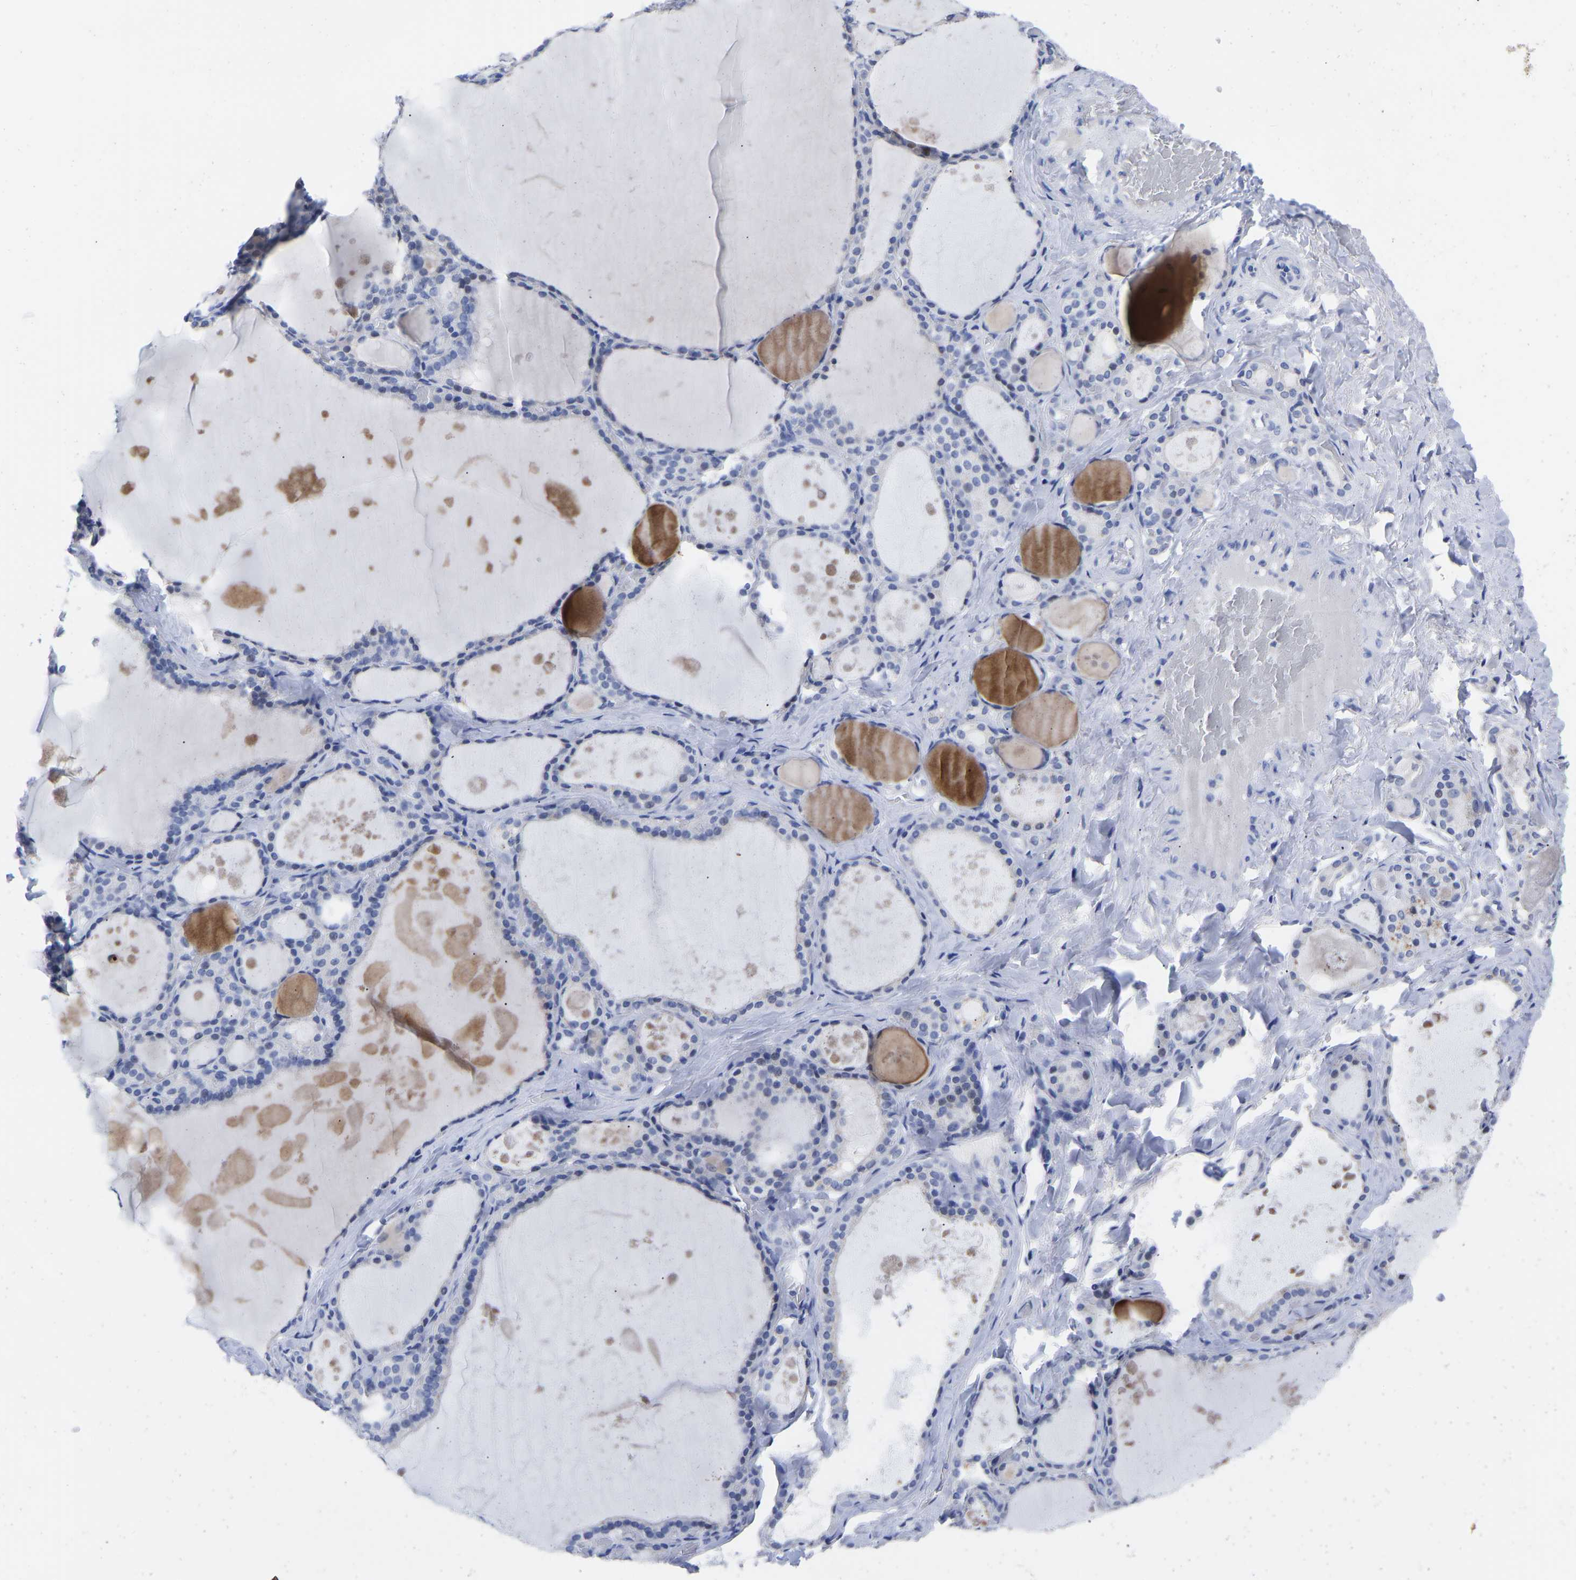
{"staining": {"intensity": "negative", "quantity": "none", "location": "none"}, "tissue": "thyroid gland", "cell_type": "Glandular cells", "image_type": "normal", "snomed": [{"axis": "morphology", "description": "Normal tissue, NOS"}, {"axis": "topography", "description": "Thyroid gland"}], "caption": "There is no significant expression in glandular cells of thyroid gland. Brightfield microscopy of immunohistochemistry stained with DAB (3,3'-diaminobenzidine) (brown) and hematoxylin (blue), captured at high magnification.", "gene": "GPA33", "patient": {"sex": "male", "age": 56}}